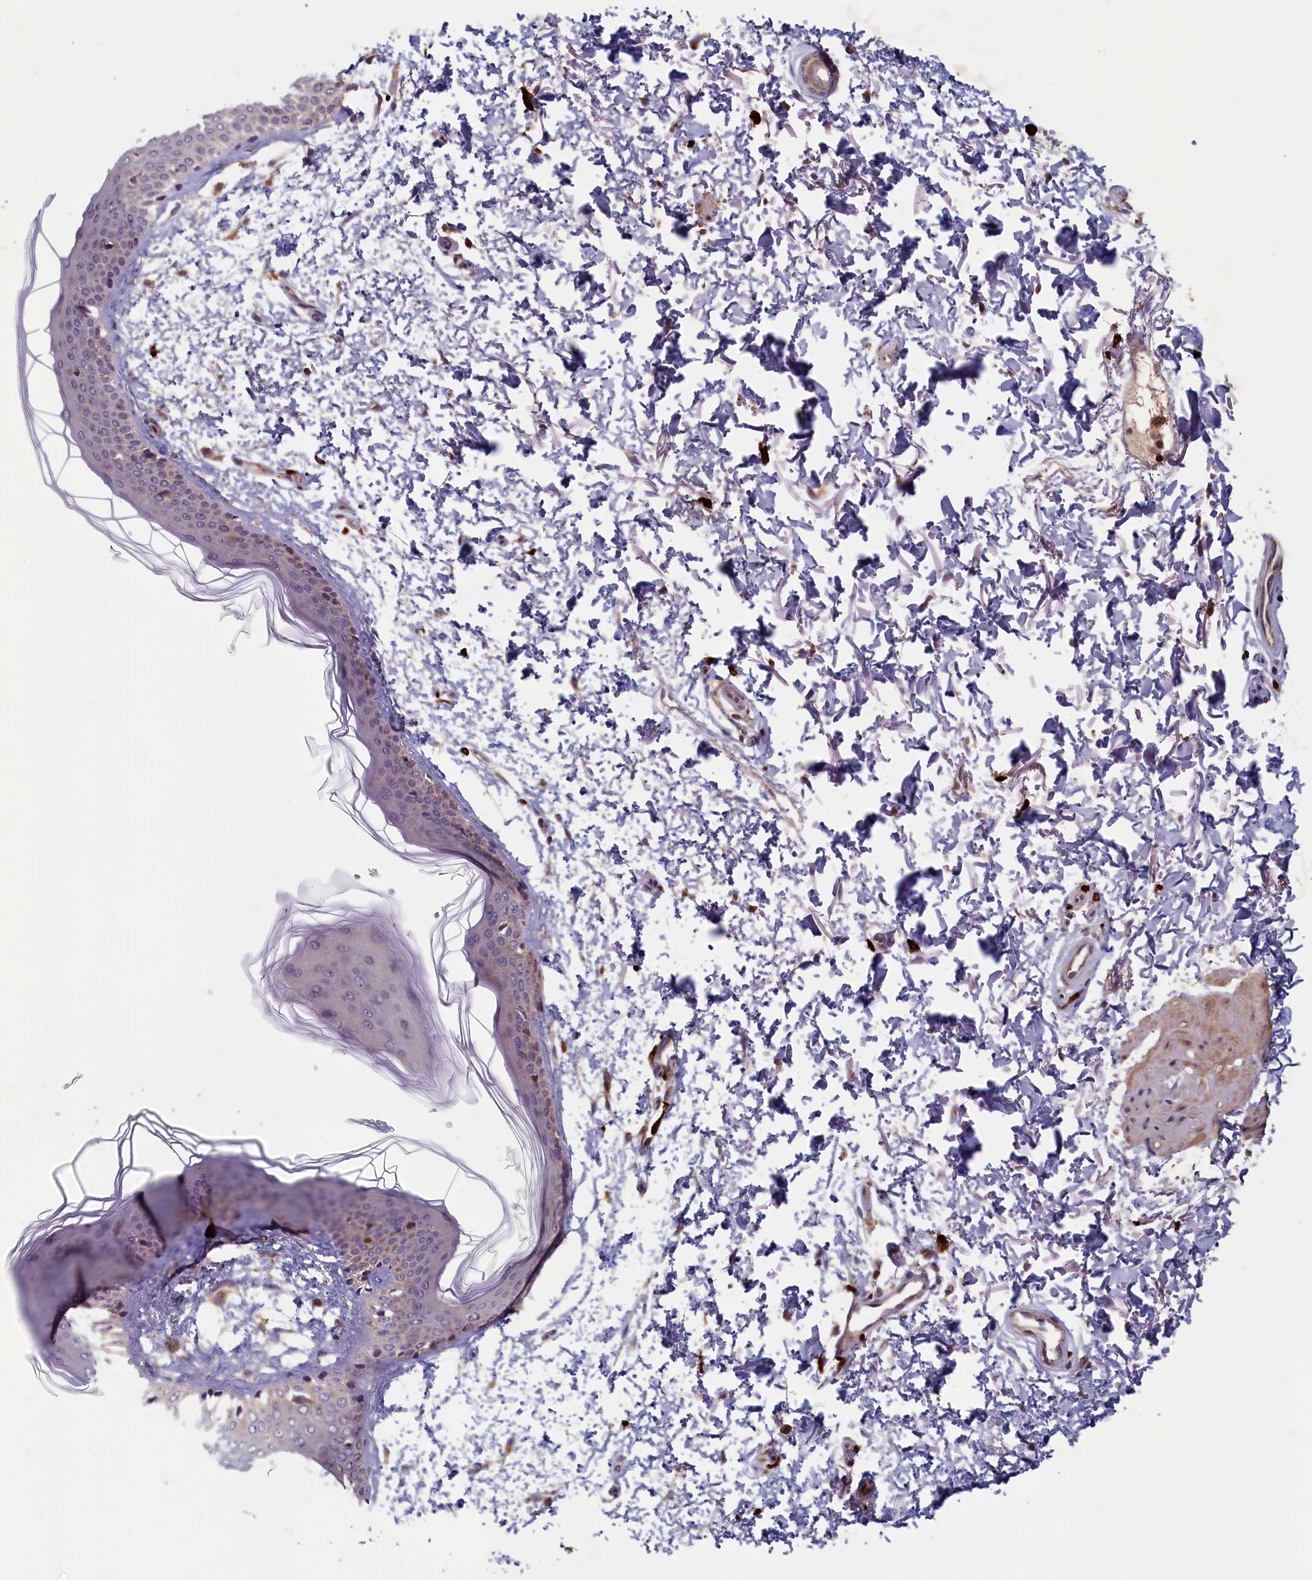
{"staining": {"intensity": "weak", "quantity": ">75%", "location": "cytoplasmic/membranous"}, "tissue": "skin", "cell_type": "Fibroblasts", "image_type": "normal", "snomed": [{"axis": "morphology", "description": "Normal tissue, NOS"}, {"axis": "topography", "description": "Skin"}], "caption": "Skin stained with DAB (3,3'-diaminobenzidine) immunohistochemistry (IHC) shows low levels of weak cytoplasmic/membranous expression in approximately >75% of fibroblasts.", "gene": "TNK2", "patient": {"sex": "male", "age": 66}}